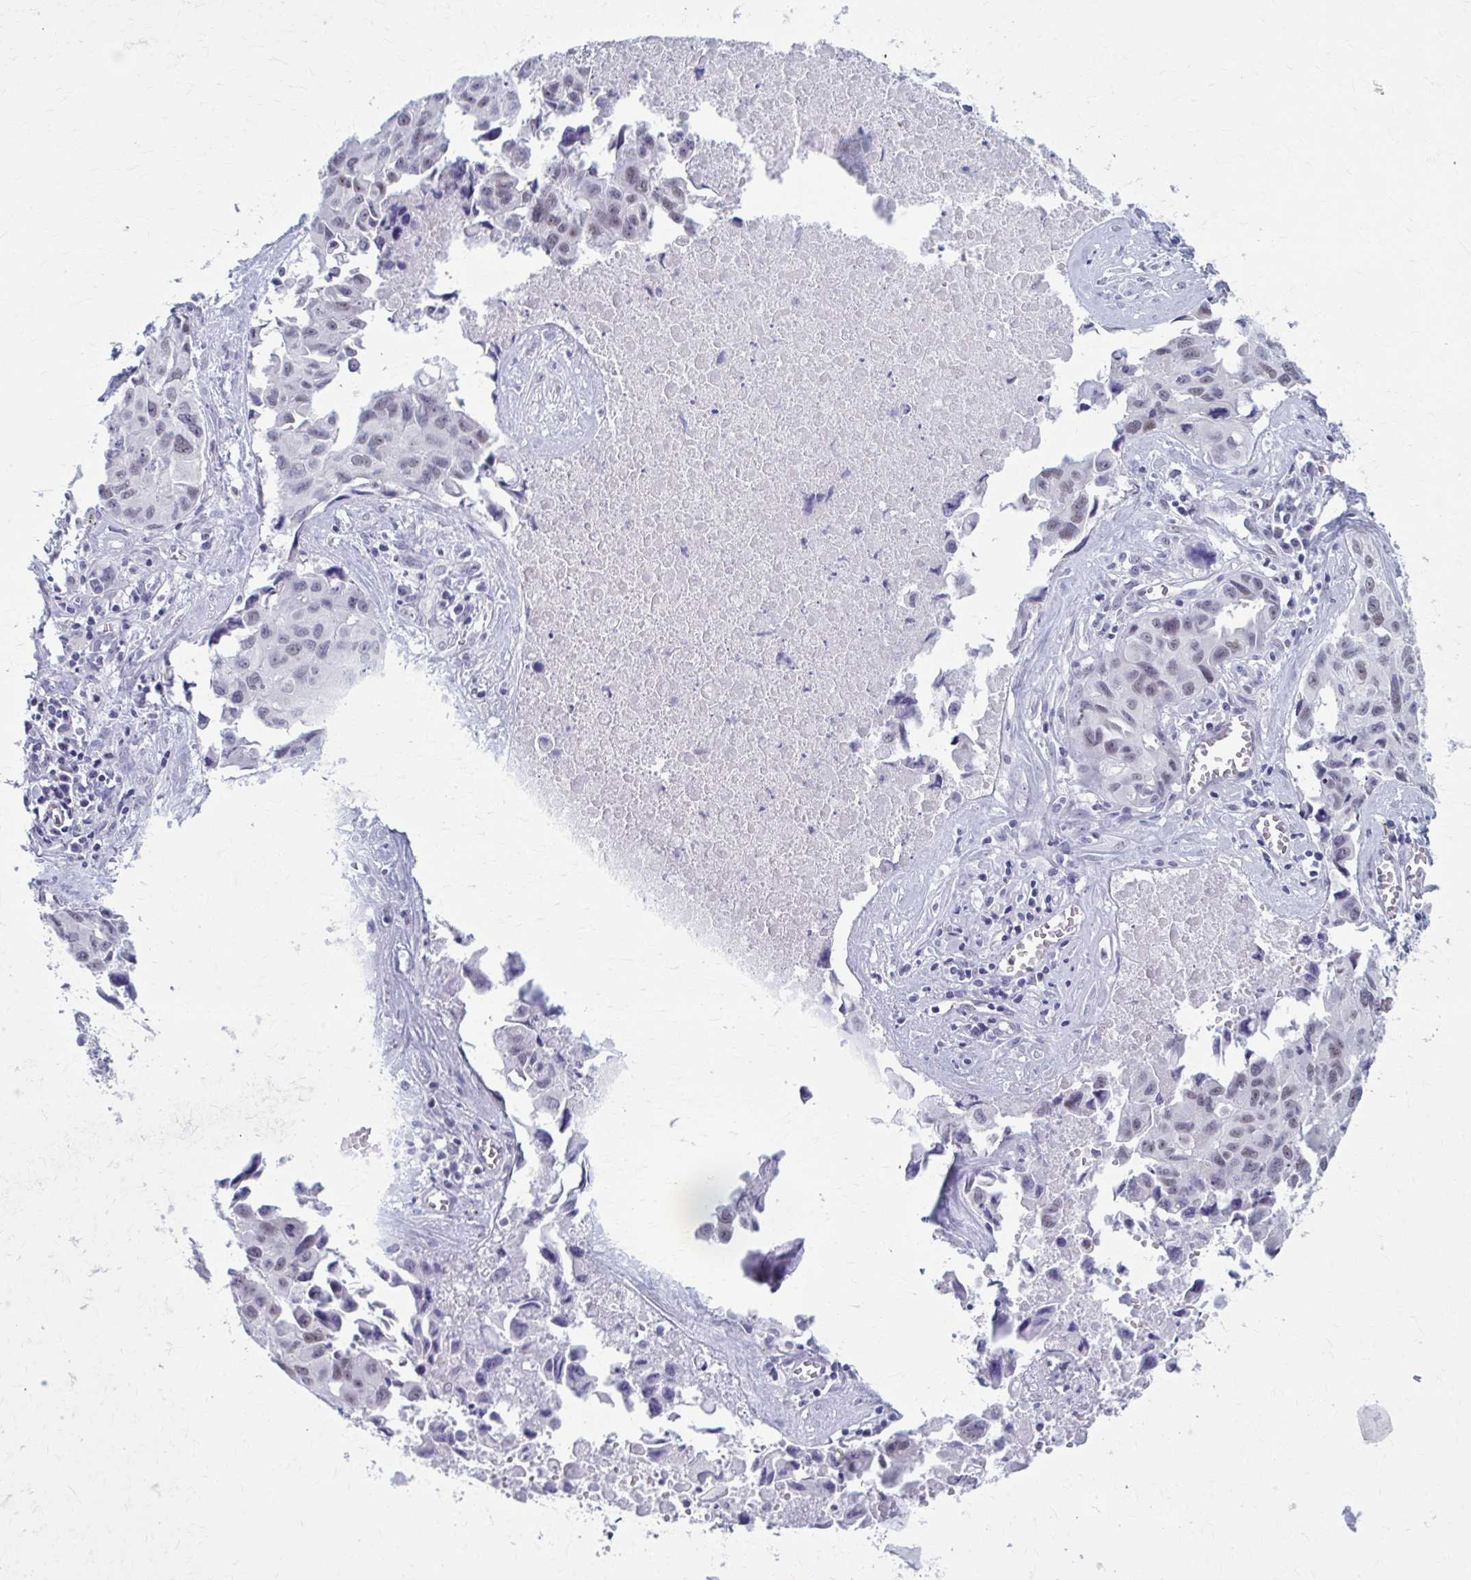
{"staining": {"intensity": "weak", "quantity": ">75%", "location": "nuclear"}, "tissue": "lung cancer", "cell_type": "Tumor cells", "image_type": "cancer", "snomed": [{"axis": "morphology", "description": "Adenocarcinoma, NOS"}, {"axis": "topography", "description": "Lymph node"}, {"axis": "topography", "description": "Lung"}], "caption": "Adenocarcinoma (lung) tissue displays weak nuclear expression in about >75% of tumor cells", "gene": "CCDC105", "patient": {"sex": "male", "age": 64}}